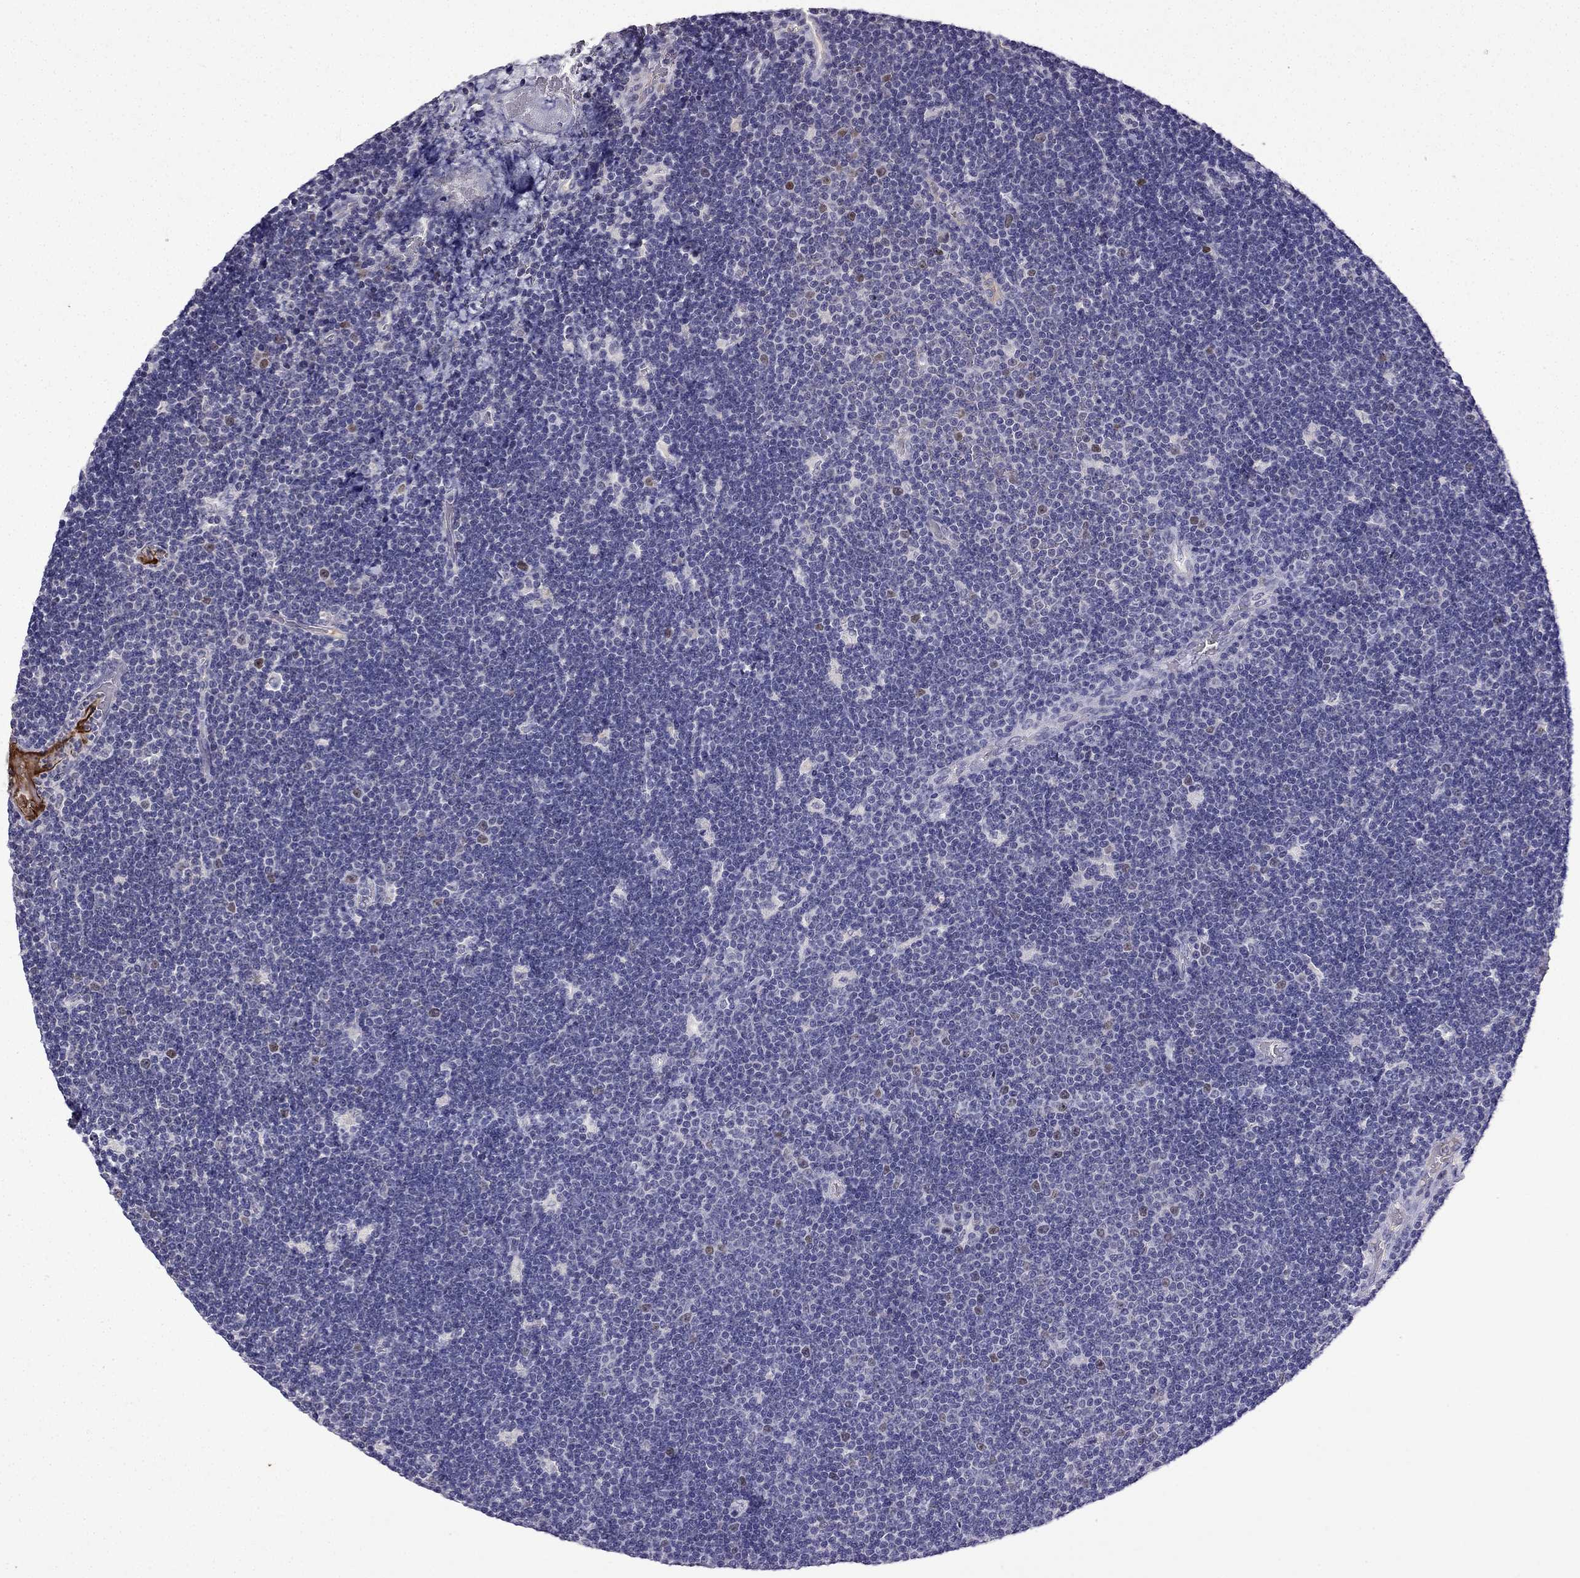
{"staining": {"intensity": "moderate", "quantity": "<25%", "location": "nuclear"}, "tissue": "lymphoma", "cell_type": "Tumor cells", "image_type": "cancer", "snomed": [{"axis": "morphology", "description": "Malignant lymphoma, non-Hodgkin's type, Low grade"}, {"axis": "topography", "description": "Brain"}], "caption": "Lymphoma tissue demonstrates moderate nuclear staining in about <25% of tumor cells, visualized by immunohistochemistry.", "gene": "UHRF1", "patient": {"sex": "female", "age": 66}}